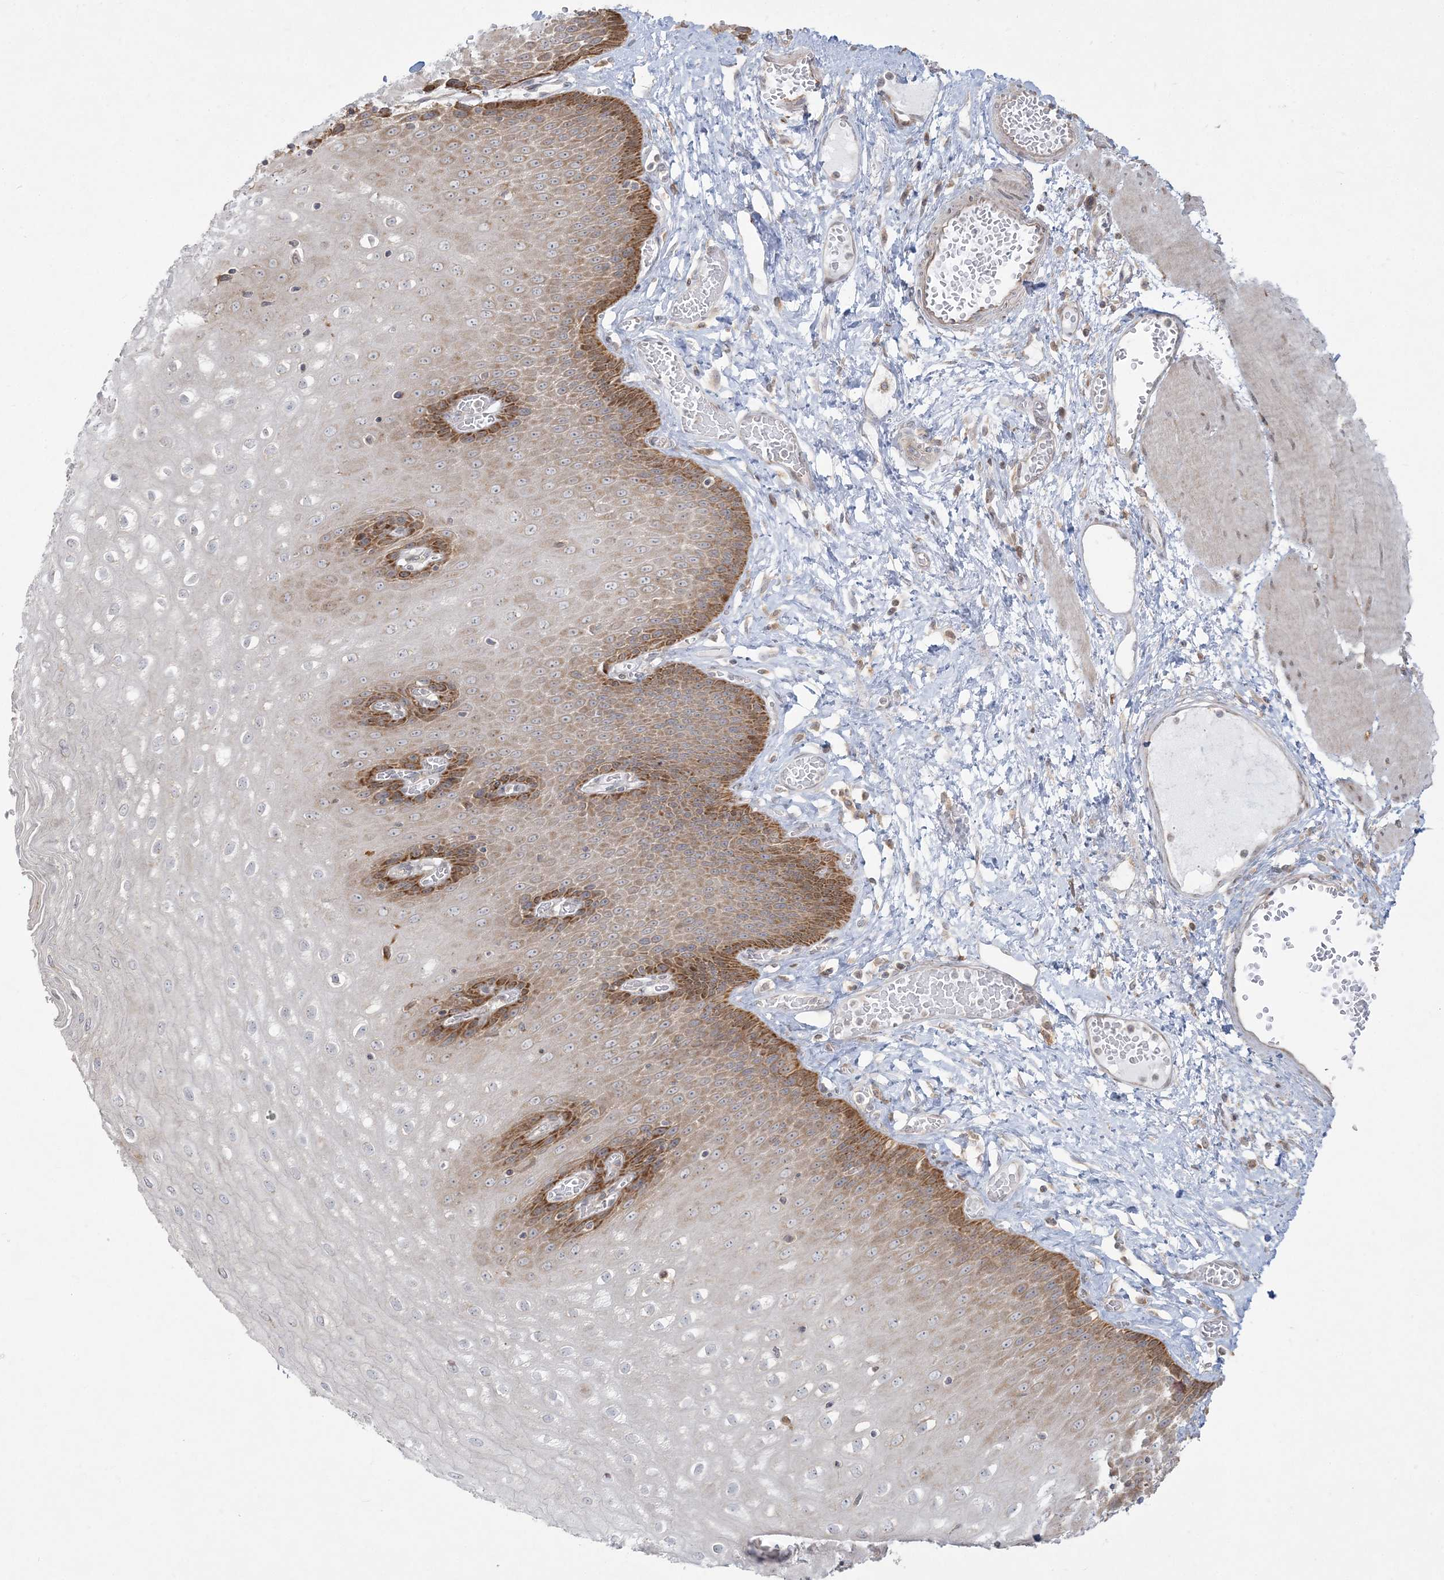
{"staining": {"intensity": "strong", "quantity": "25%-75%", "location": "cytoplasmic/membranous"}, "tissue": "esophagus", "cell_type": "Squamous epithelial cells", "image_type": "normal", "snomed": [{"axis": "morphology", "description": "Normal tissue, NOS"}, {"axis": "topography", "description": "Esophagus"}], "caption": "High-magnification brightfield microscopy of normal esophagus stained with DAB (3,3'-diaminobenzidine) (brown) and counterstained with hematoxylin (blue). squamous epithelial cells exhibit strong cytoplasmic/membranous staining is seen in approximately25%-75% of cells.", "gene": "ZC3H6", "patient": {"sex": "male", "age": 60}}